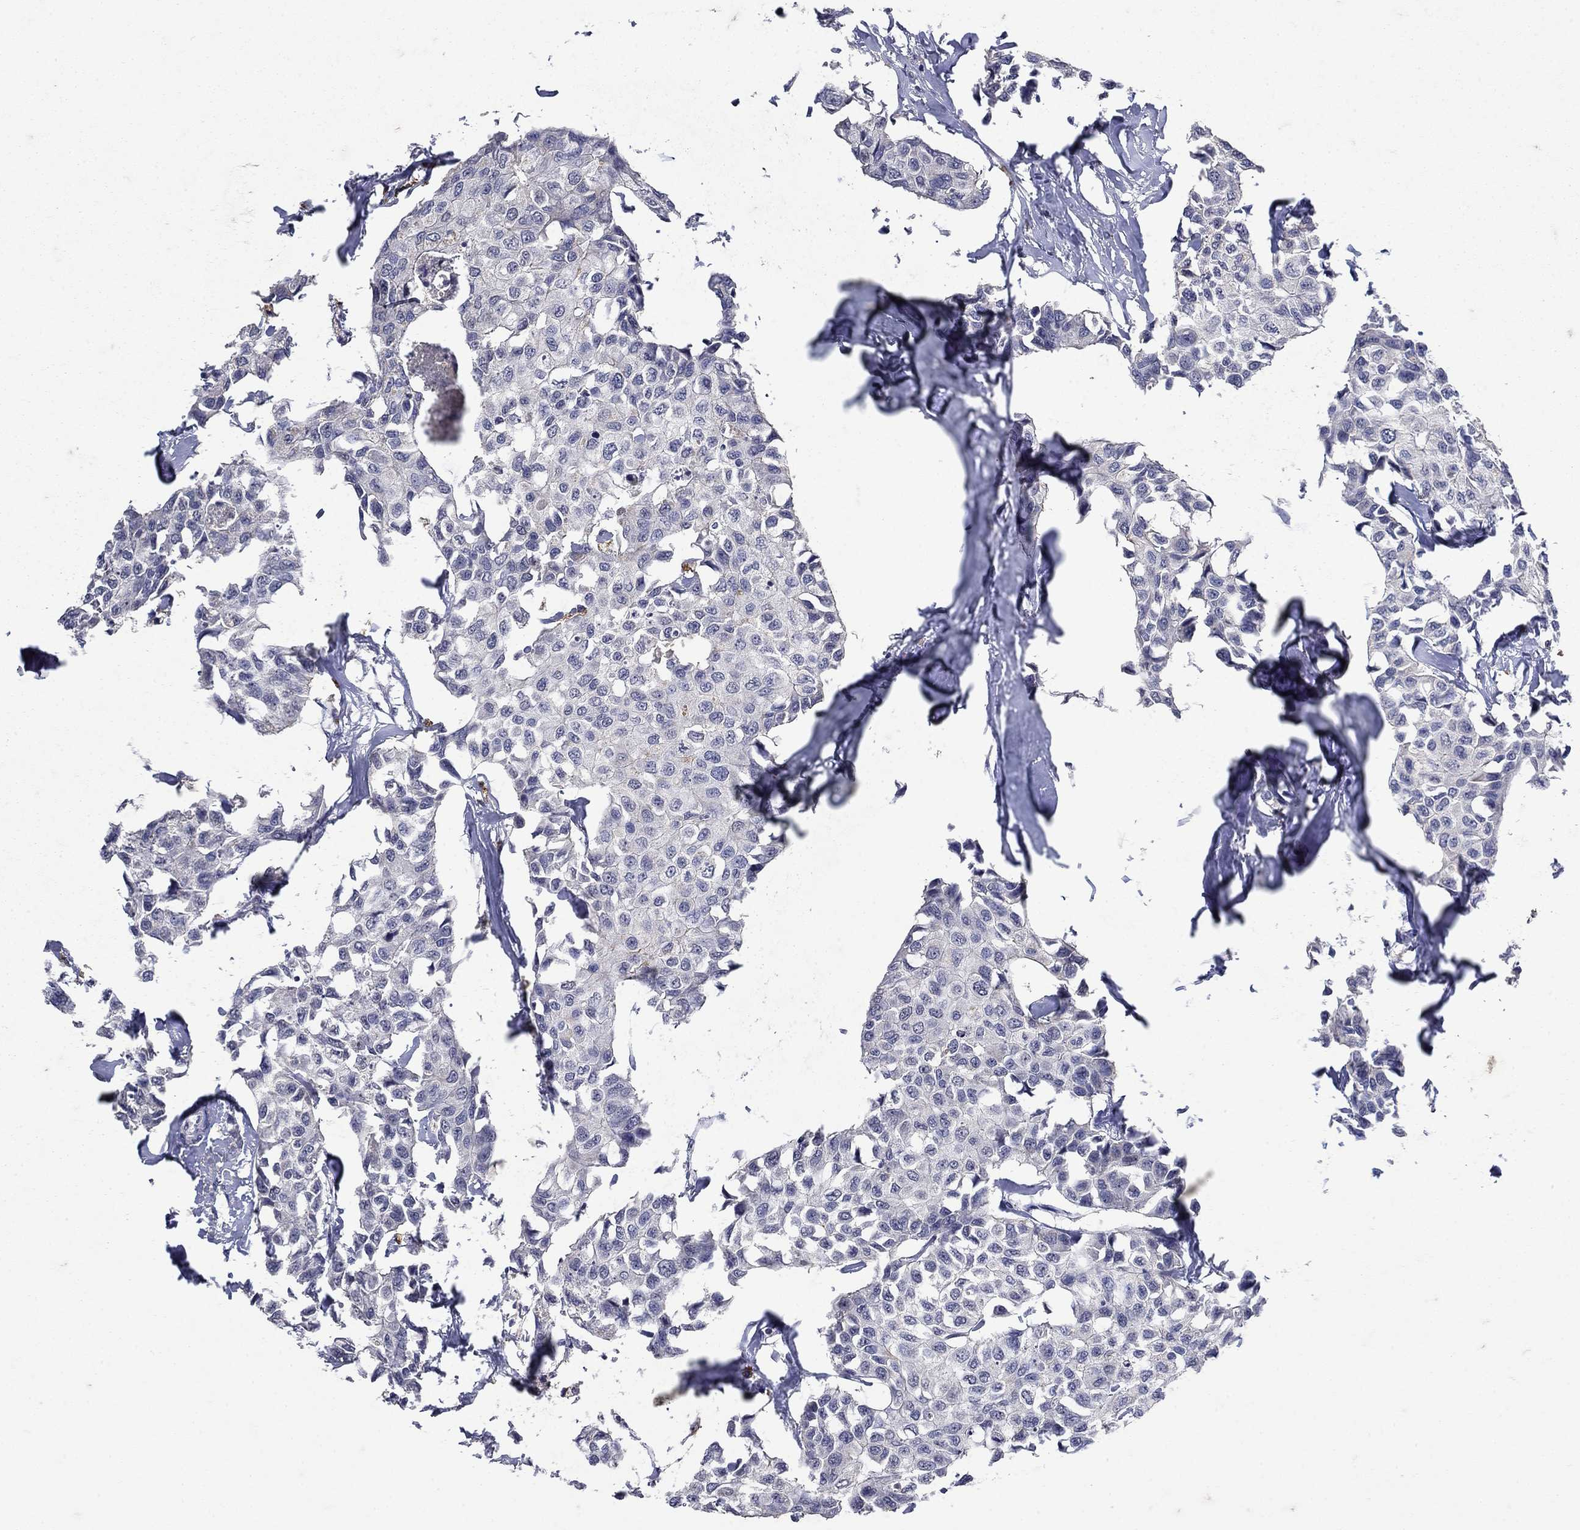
{"staining": {"intensity": "negative", "quantity": "none", "location": "none"}, "tissue": "breast cancer", "cell_type": "Tumor cells", "image_type": "cancer", "snomed": [{"axis": "morphology", "description": "Duct carcinoma"}, {"axis": "topography", "description": "Breast"}], "caption": "This is an immunohistochemistry micrograph of breast cancer (infiltrating ductal carcinoma). There is no expression in tumor cells.", "gene": "NPC2", "patient": {"sex": "female", "age": 80}}